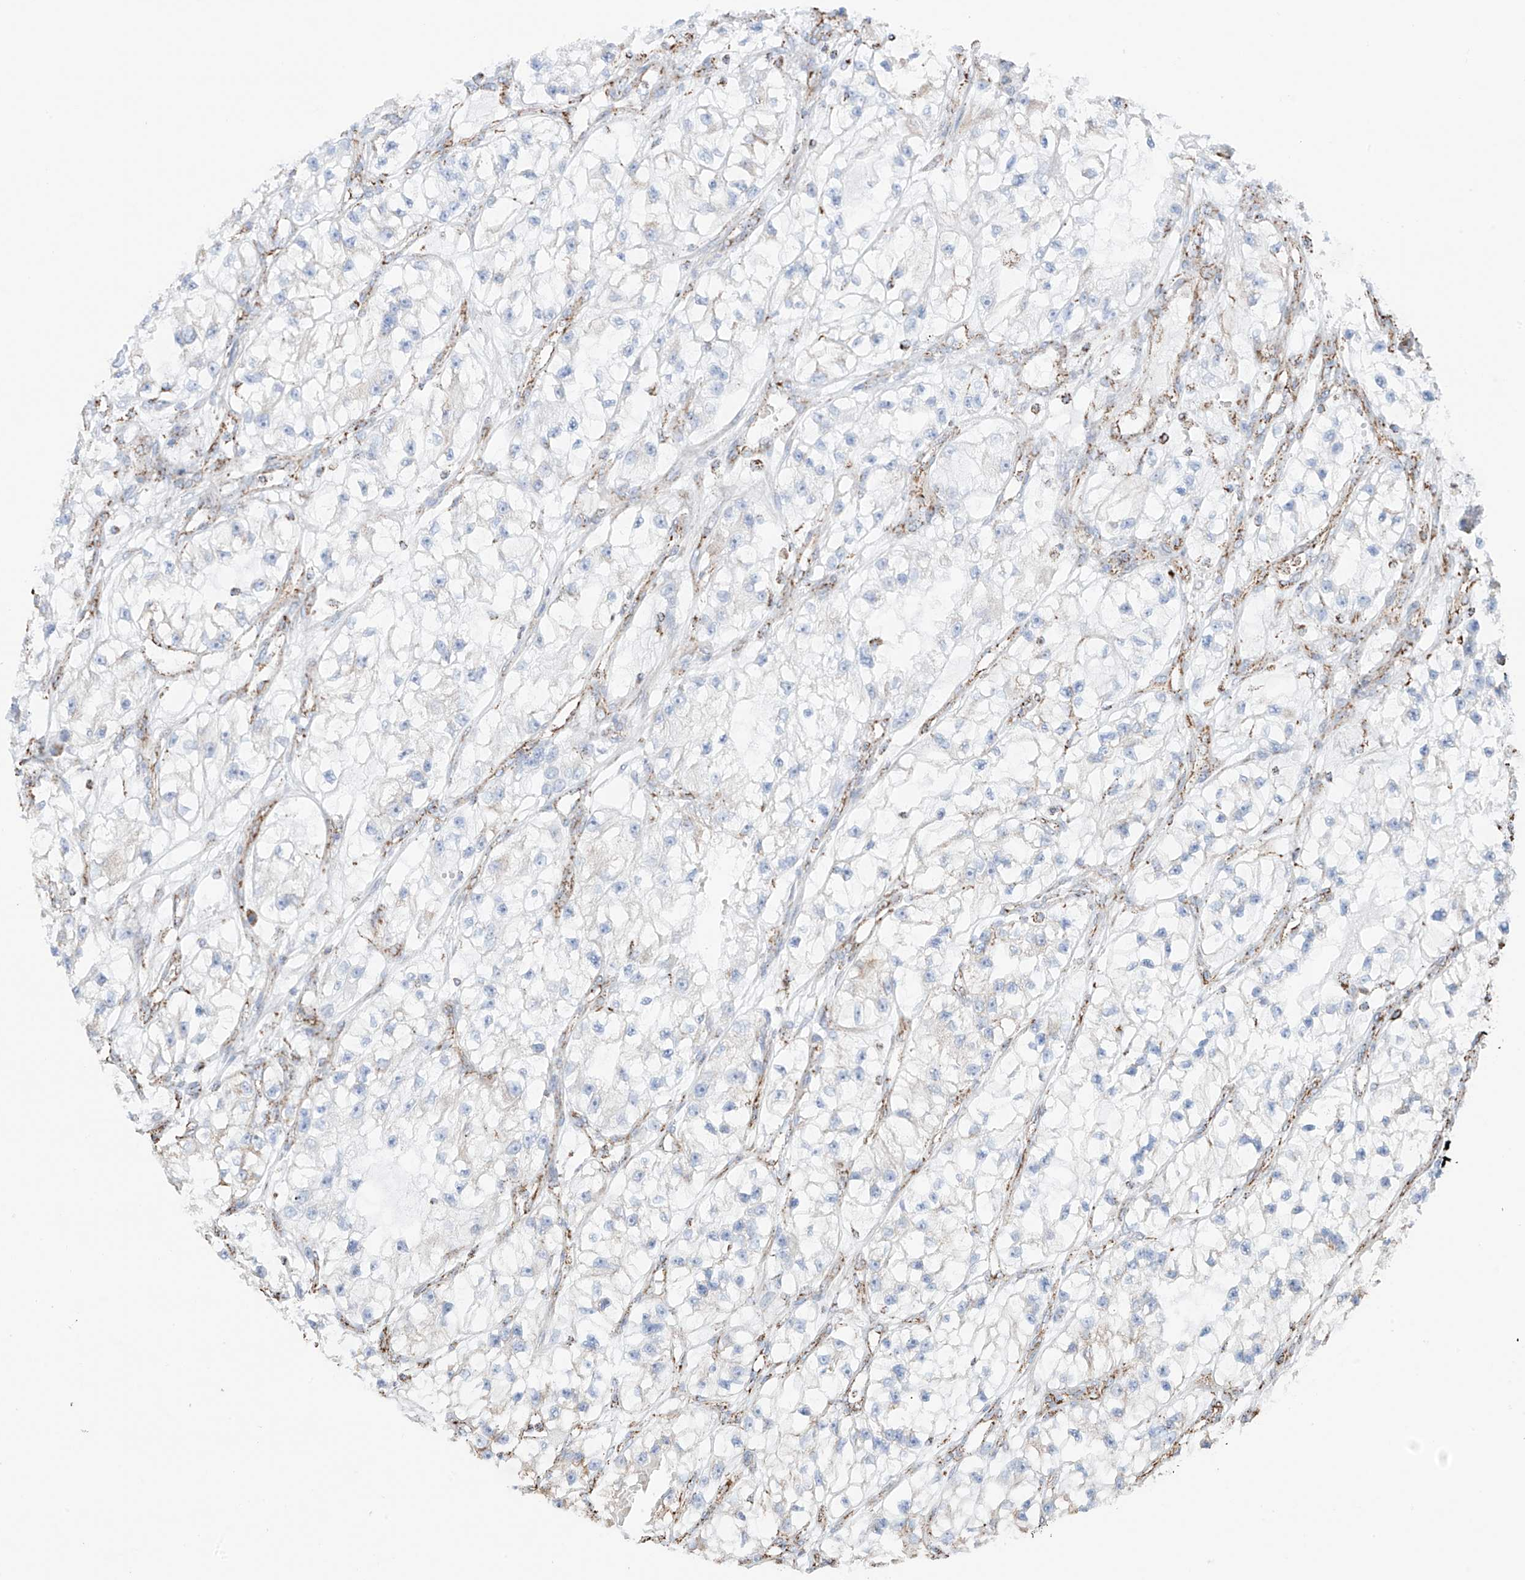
{"staining": {"intensity": "negative", "quantity": "none", "location": "none"}, "tissue": "renal cancer", "cell_type": "Tumor cells", "image_type": "cancer", "snomed": [{"axis": "morphology", "description": "Adenocarcinoma, NOS"}, {"axis": "topography", "description": "Kidney"}], "caption": "An image of human renal cancer (adenocarcinoma) is negative for staining in tumor cells.", "gene": "XKR3", "patient": {"sex": "female", "age": 57}}